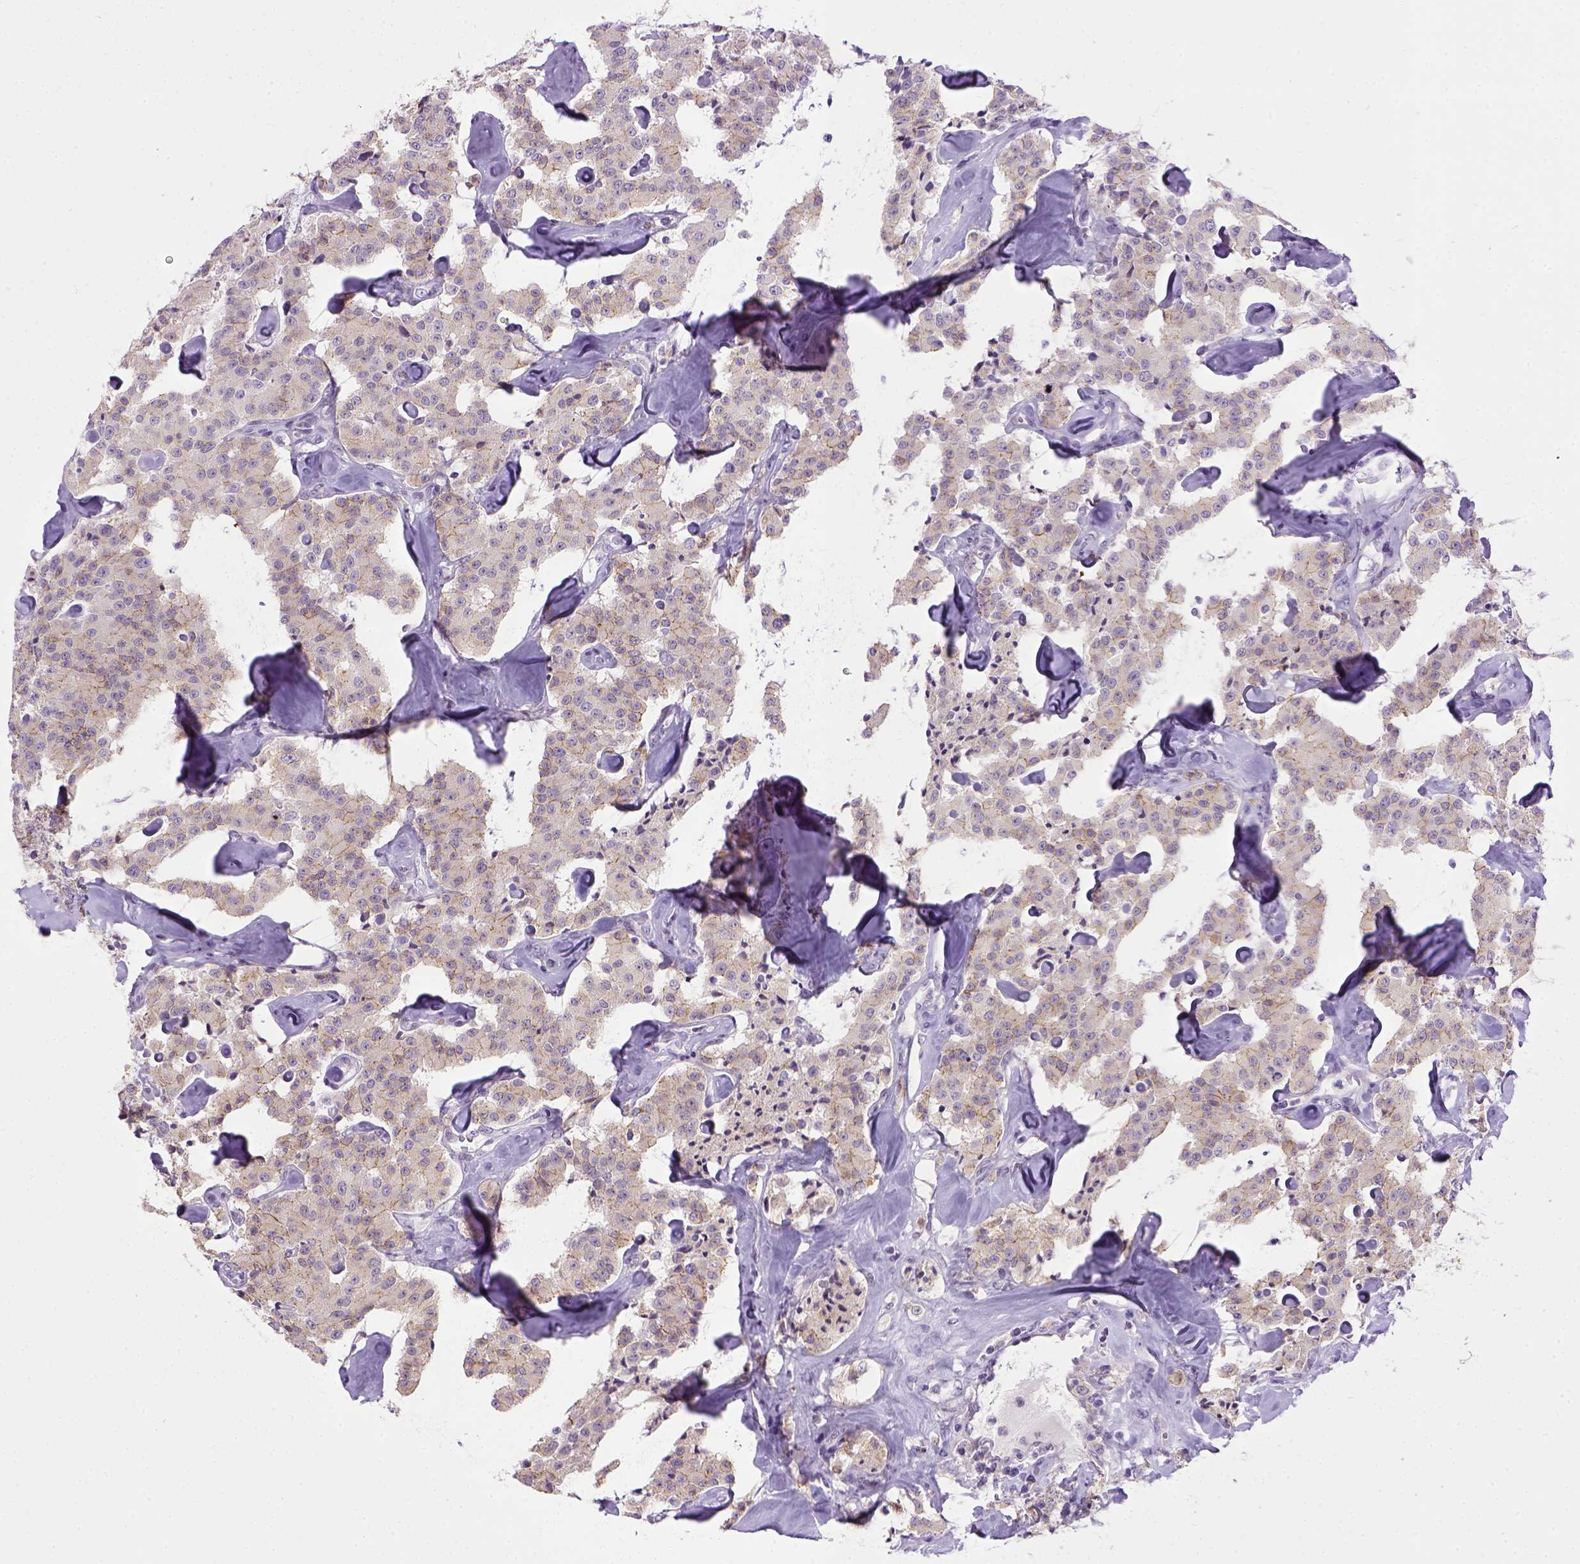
{"staining": {"intensity": "moderate", "quantity": "<25%", "location": "cytoplasmic/membranous"}, "tissue": "carcinoid", "cell_type": "Tumor cells", "image_type": "cancer", "snomed": [{"axis": "morphology", "description": "Carcinoid, malignant, NOS"}, {"axis": "topography", "description": "Pancreas"}], "caption": "DAB (3,3'-diaminobenzidine) immunohistochemical staining of human carcinoid exhibits moderate cytoplasmic/membranous protein expression in about <25% of tumor cells. The protein of interest is shown in brown color, while the nuclei are stained blue.", "gene": "CDH1", "patient": {"sex": "male", "age": 41}}